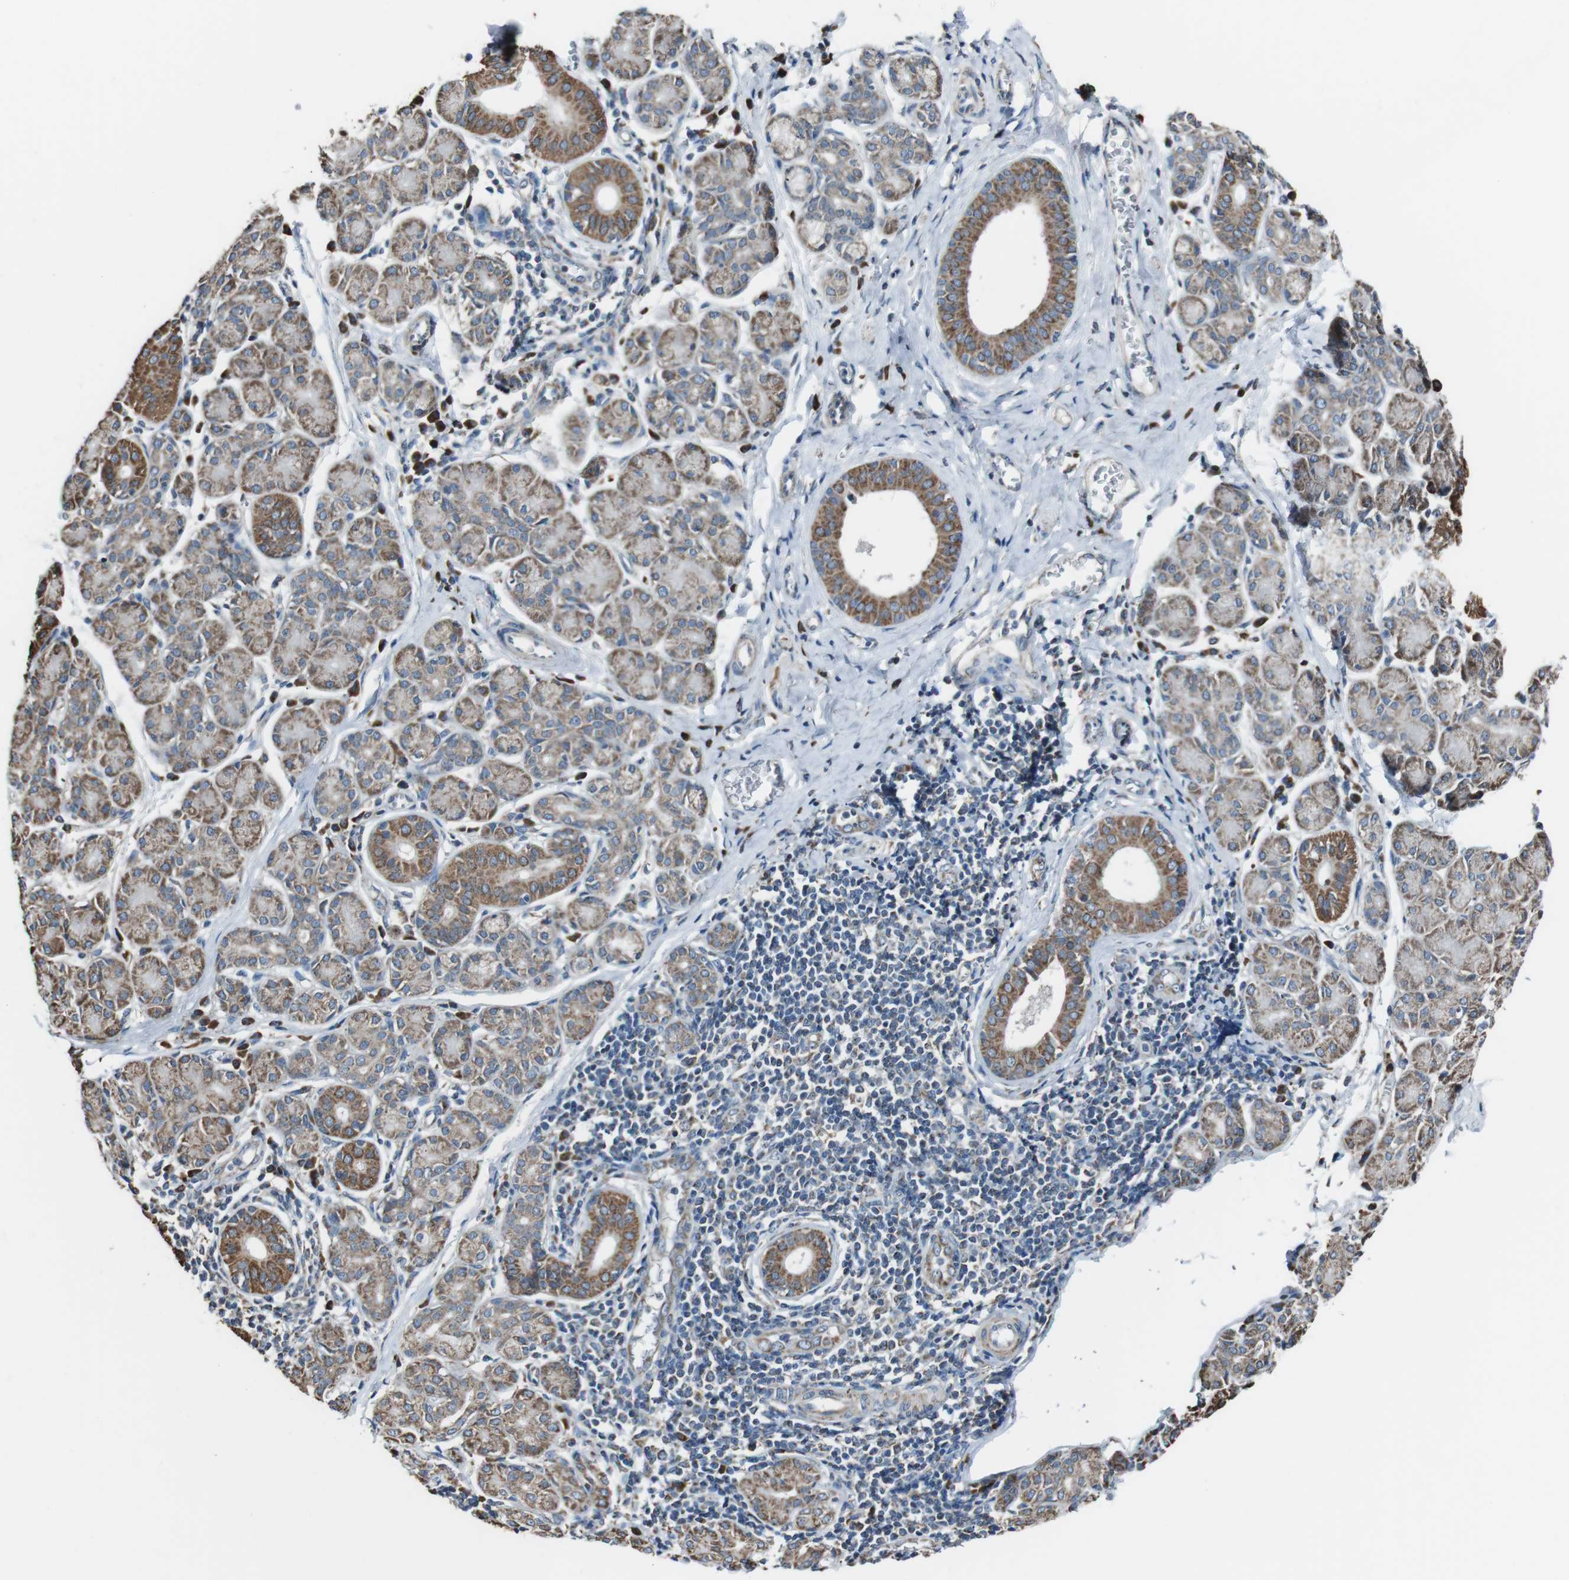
{"staining": {"intensity": "moderate", "quantity": "25%-75%", "location": "cytoplasmic/membranous"}, "tissue": "salivary gland", "cell_type": "Glandular cells", "image_type": "normal", "snomed": [{"axis": "morphology", "description": "Normal tissue, NOS"}, {"axis": "morphology", "description": "Inflammation, NOS"}, {"axis": "topography", "description": "Lymph node"}, {"axis": "topography", "description": "Salivary gland"}], "caption": "Moderate cytoplasmic/membranous staining is appreciated in about 25%-75% of glandular cells in normal salivary gland.", "gene": "CISD2", "patient": {"sex": "male", "age": 3}}